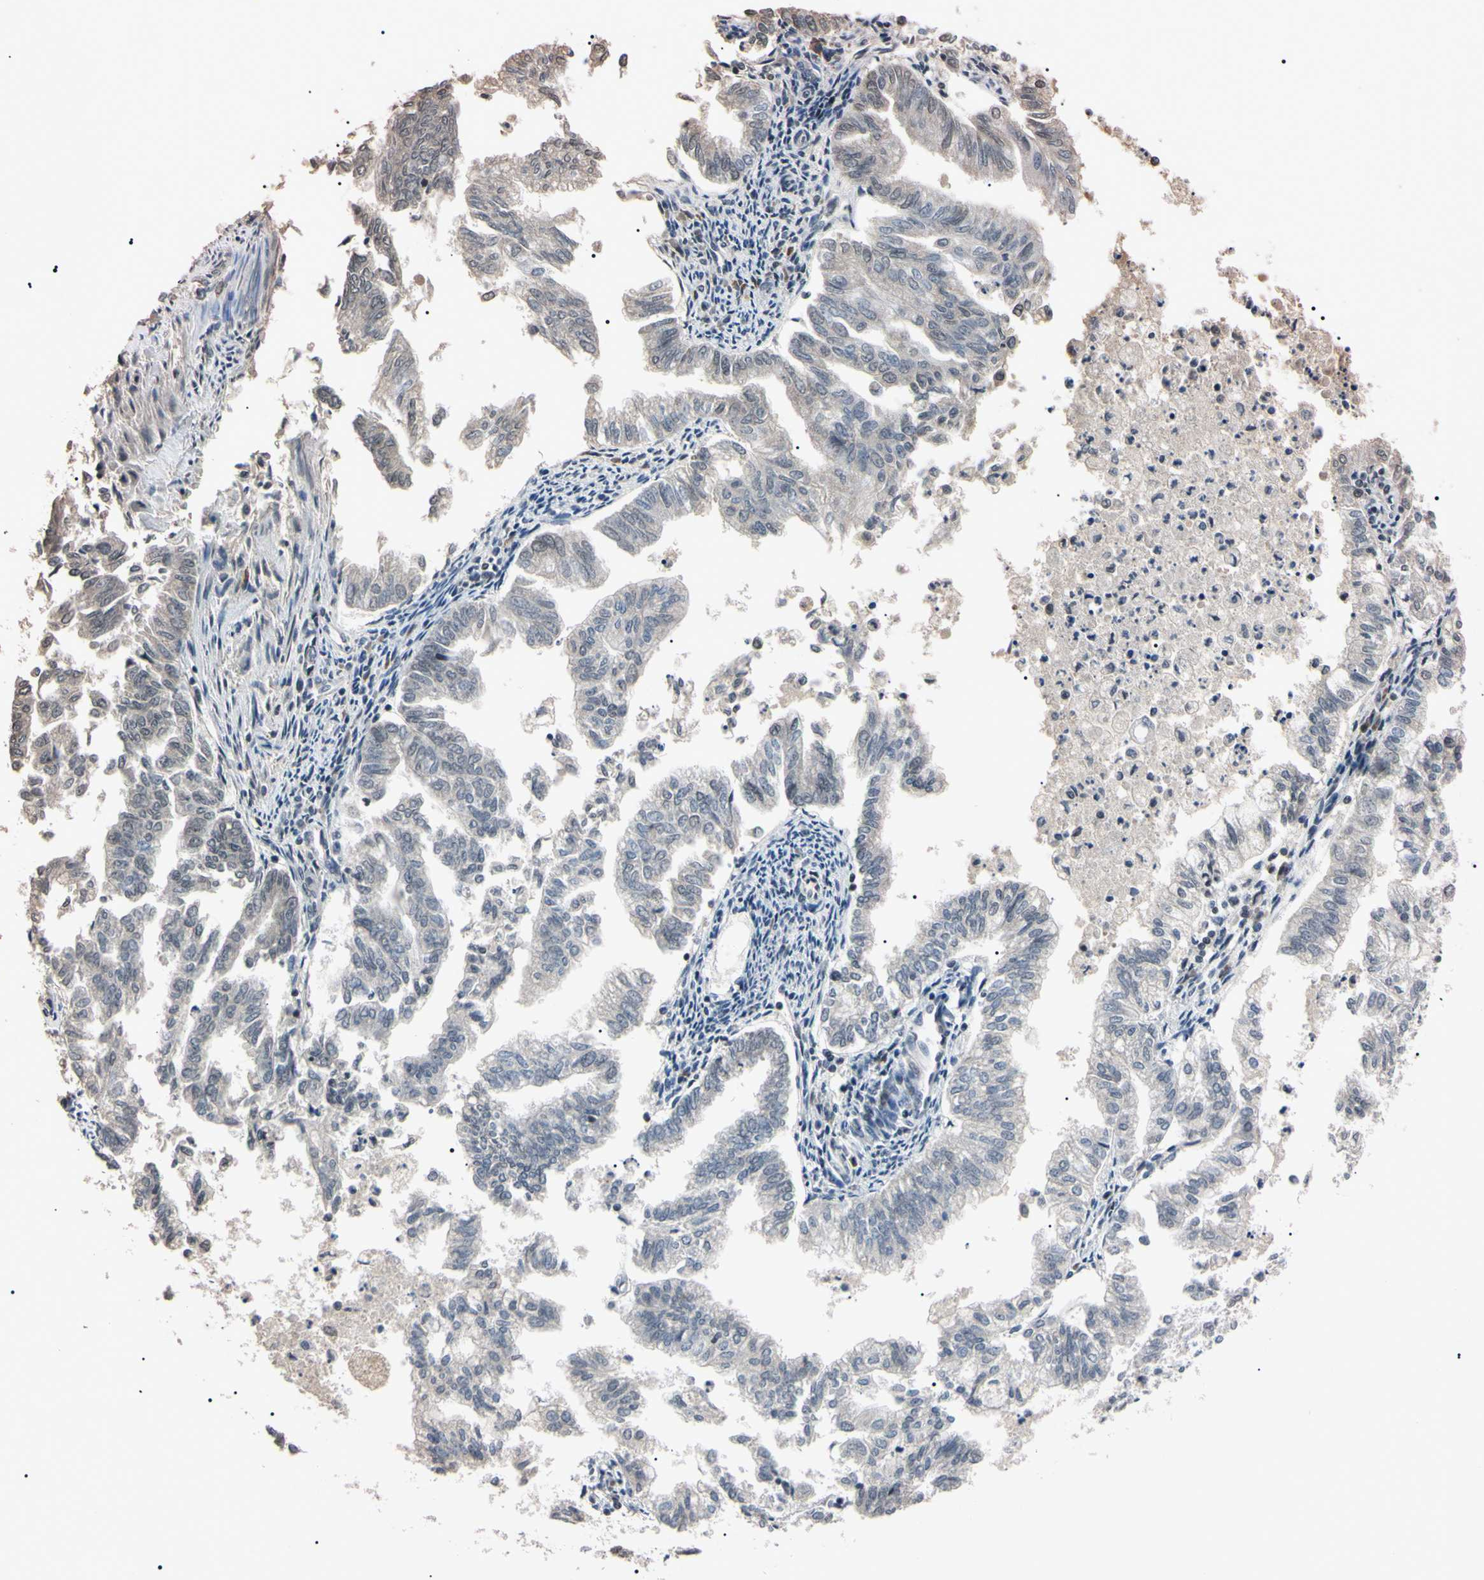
{"staining": {"intensity": "negative", "quantity": "none", "location": "none"}, "tissue": "endometrial cancer", "cell_type": "Tumor cells", "image_type": "cancer", "snomed": [{"axis": "morphology", "description": "Necrosis, NOS"}, {"axis": "morphology", "description": "Adenocarcinoma, NOS"}, {"axis": "topography", "description": "Endometrium"}], "caption": "There is no significant positivity in tumor cells of endometrial adenocarcinoma.", "gene": "YY1", "patient": {"sex": "female", "age": 79}}